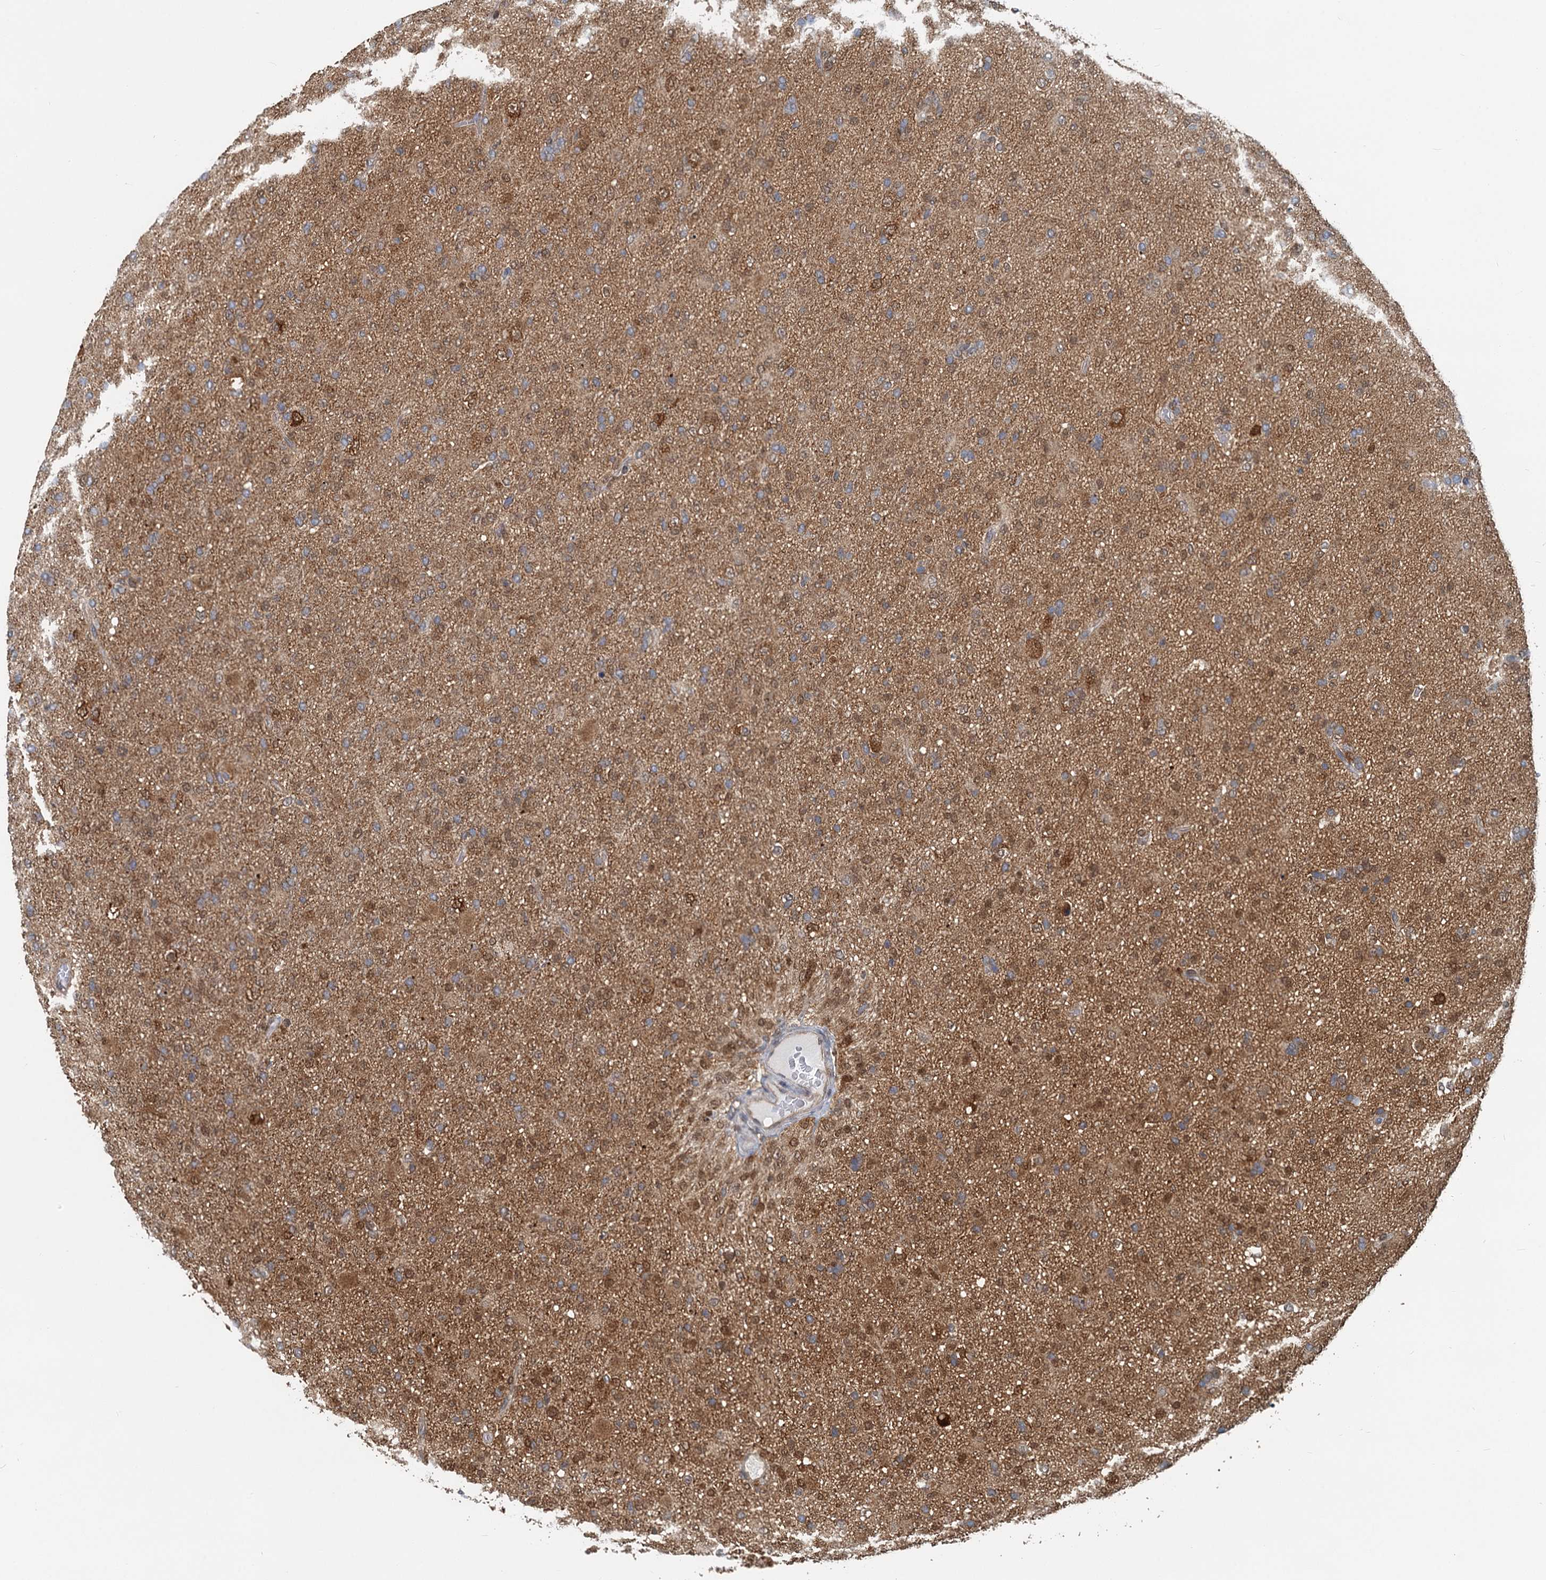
{"staining": {"intensity": "moderate", "quantity": "25%-75%", "location": "cytoplasmic/membranous,nuclear"}, "tissue": "glioma", "cell_type": "Tumor cells", "image_type": "cancer", "snomed": [{"axis": "morphology", "description": "Glioma, malignant, Low grade"}, {"axis": "topography", "description": "Brain"}], "caption": "Malignant glioma (low-grade) tissue reveals moderate cytoplasmic/membranous and nuclear positivity in approximately 25%-75% of tumor cells, visualized by immunohistochemistry. (DAB = brown stain, brightfield microscopy at high magnification).", "gene": "GPI", "patient": {"sex": "male", "age": 65}}